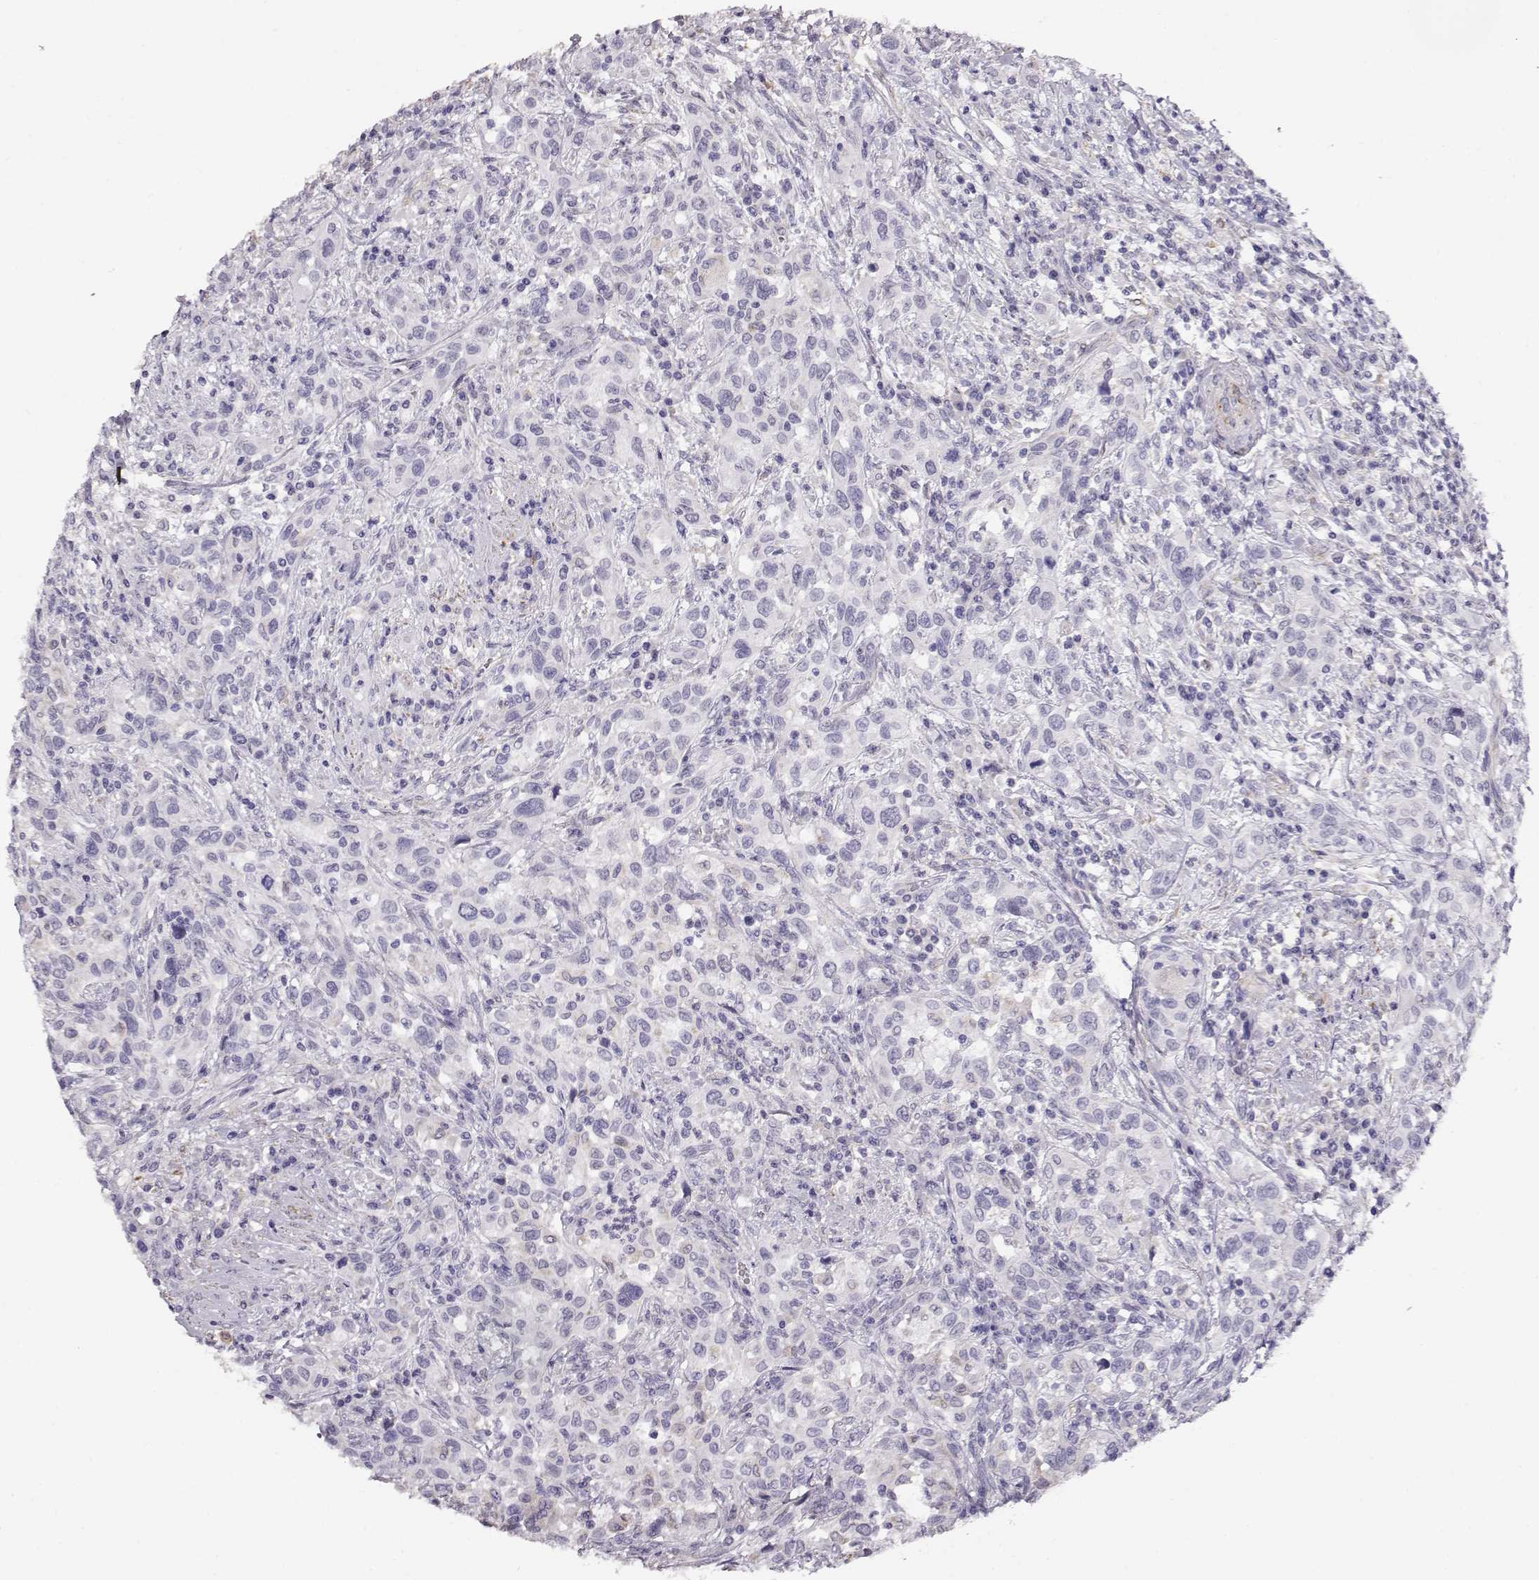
{"staining": {"intensity": "negative", "quantity": "none", "location": "none"}, "tissue": "urothelial cancer", "cell_type": "Tumor cells", "image_type": "cancer", "snomed": [{"axis": "morphology", "description": "Urothelial carcinoma, NOS"}, {"axis": "morphology", "description": "Urothelial carcinoma, High grade"}, {"axis": "topography", "description": "Urinary bladder"}], "caption": "There is no significant positivity in tumor cells of urothelial cancer.", "gene": "RBM44", "patient": {"sex": "female", "age": 64}}